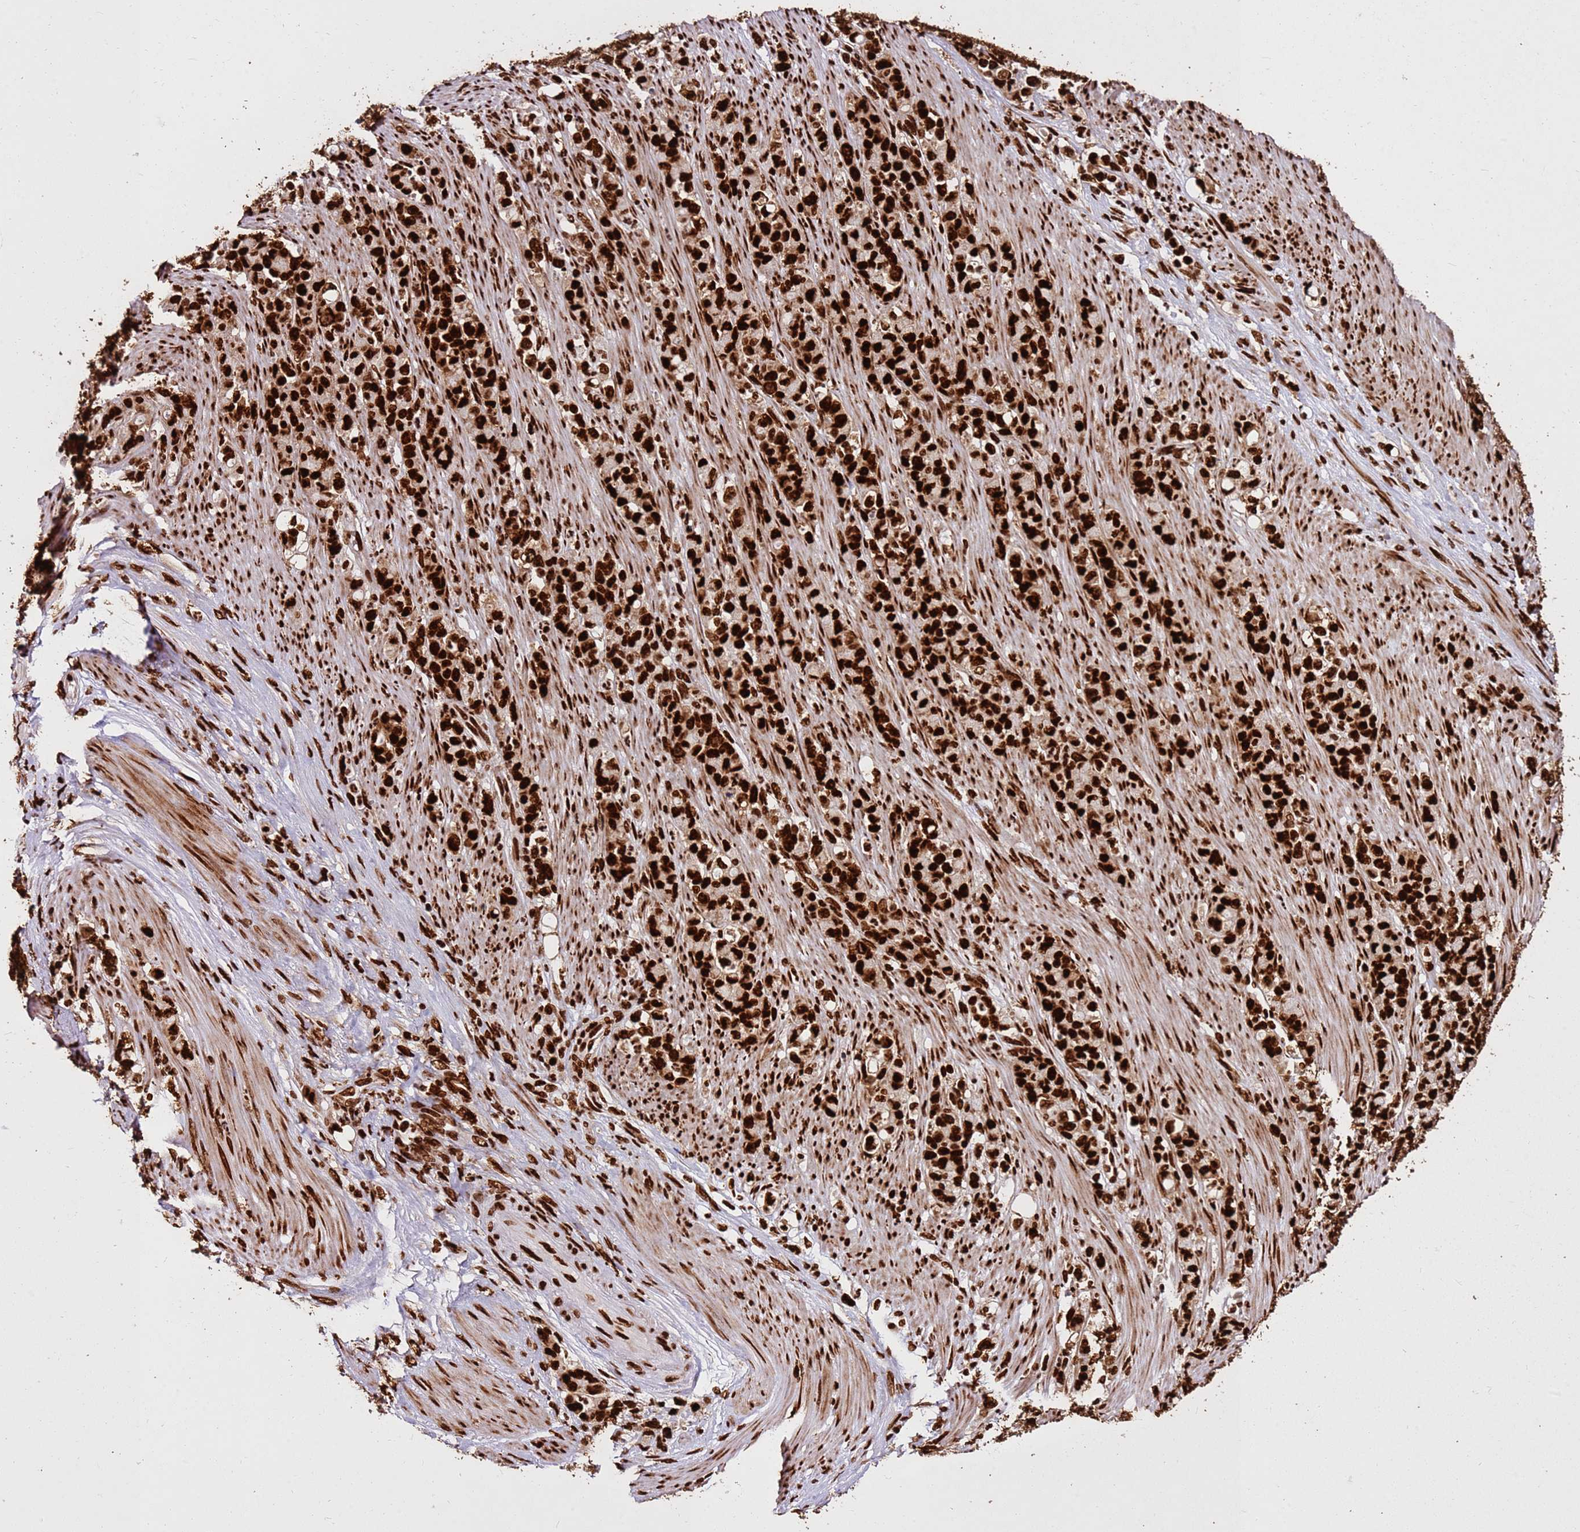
{"staining": {"intensity": "strong", "quantity": ">75%", "location": "nuclear"}, "tissue": "stomach cancer", "cell_type": "Tumor cells", "image_type": "cancer", "snomed": [{"axis": "morphology", "description": "Normal tissue, NOS"}, {"axis": "morphology", "description": "Adenocarcinoma, NOS"}, {"axis": "topography", "description": "Stomach"}], "caption": "A histopathology image of human stomach cancer stained for a protein displays strong nuclear brown staining in tumor cells.", "gene": "HNRNPAB", "patient": {"sex": "female", "age": 79}}